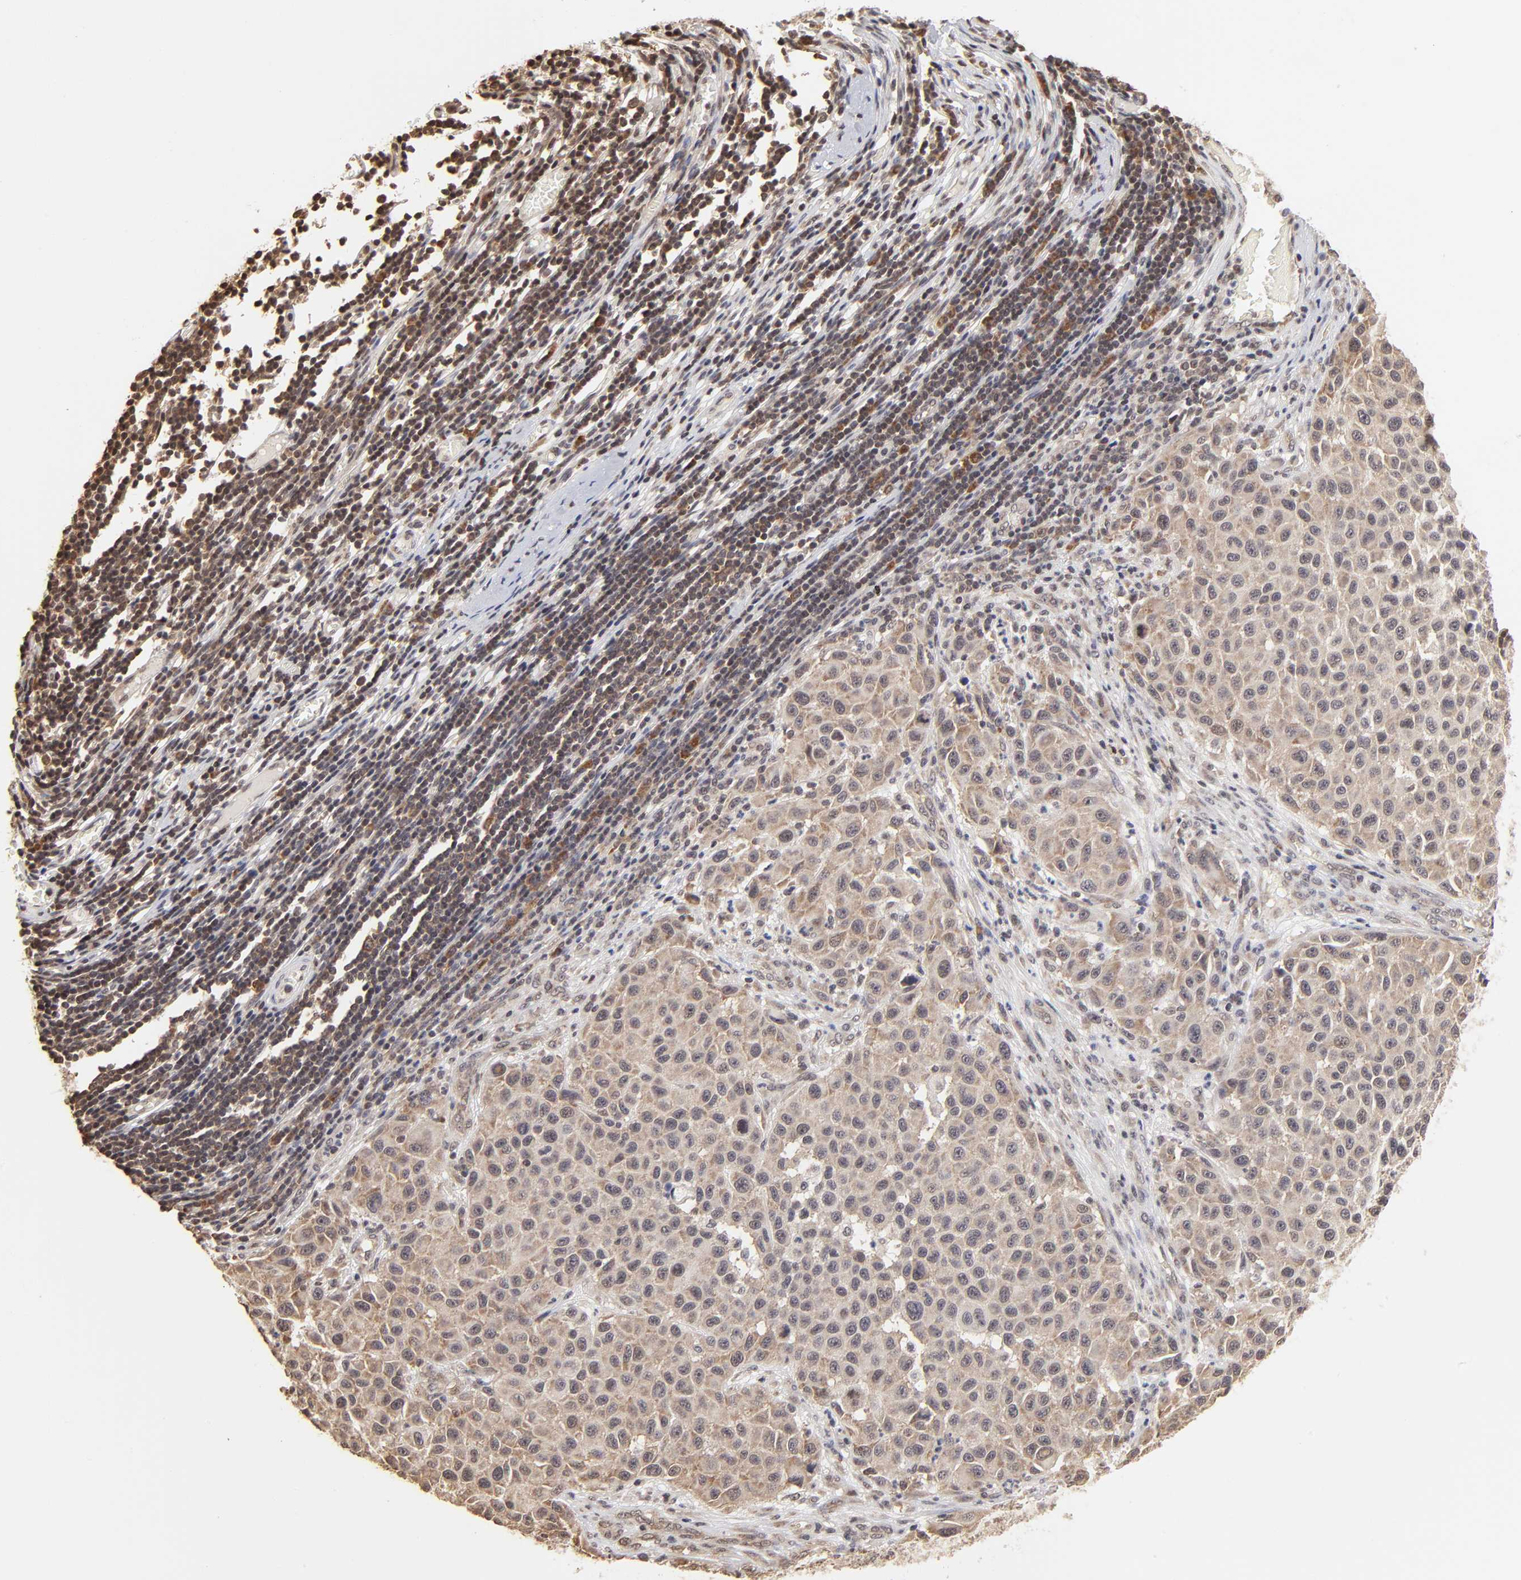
{"staining": {"intensity": "weak", "quantity": "25%-75%", "location": "cytoplasmic/membranous,nuclear"}, "tissue": "melanoma", "cell_type": "Tumor cells", "image_type": "cancer", "snomed": [{"axis": "morphology", "description": "Malignant melanoma, Metastatic site"}, {"axis": "topography", "description": "Lymph node"}], "caption": "Malignant melanoma (metastatic site) stained for a protein demonstrates weak cytoplasmic/membranous and nuclear positivity in tumor cells.", "gene": "BRPF1", "patient": {"sex": "male", "age": 61}}